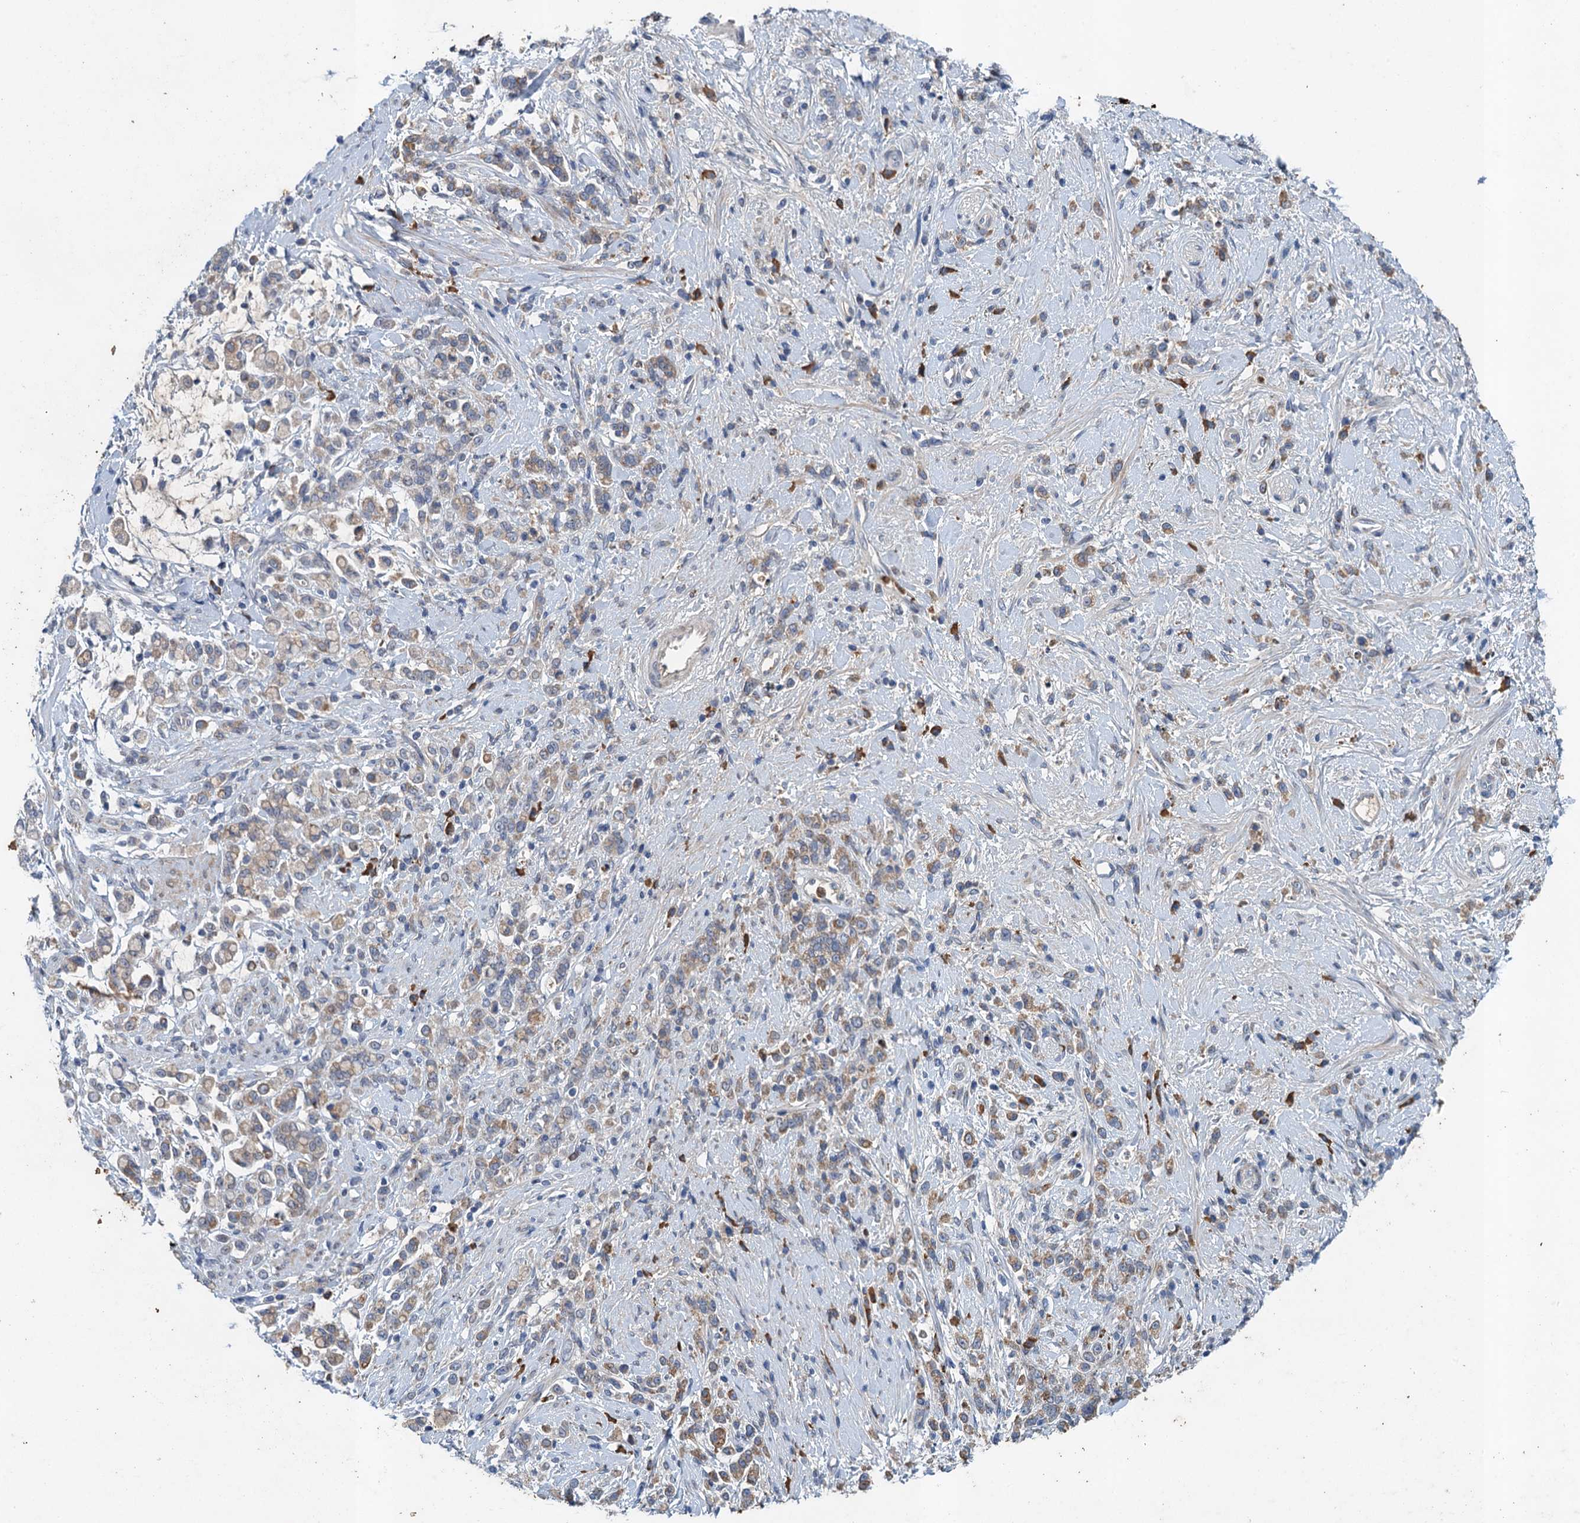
{"staining": {"intensity": "weak", "quantity": ">75%", "location": "cytoplasmic/membranous"}, "tissue": "stomach cancer", "cell_type": "Tumor cells", "image_type": "cancer", "snomed": [{"axis": "morphology", "description": "Adenocarcinoma, NOS"}, {"axis": "topography", "description": "Stomach"}], "caption": "Weak cytoplasmic/membranous positivity is seen in about >75% of tumor cells in stomach cancer (adenocarcinoma).", "gene": "TPCN1", "patient": {"sex": "female", "age": 60}}